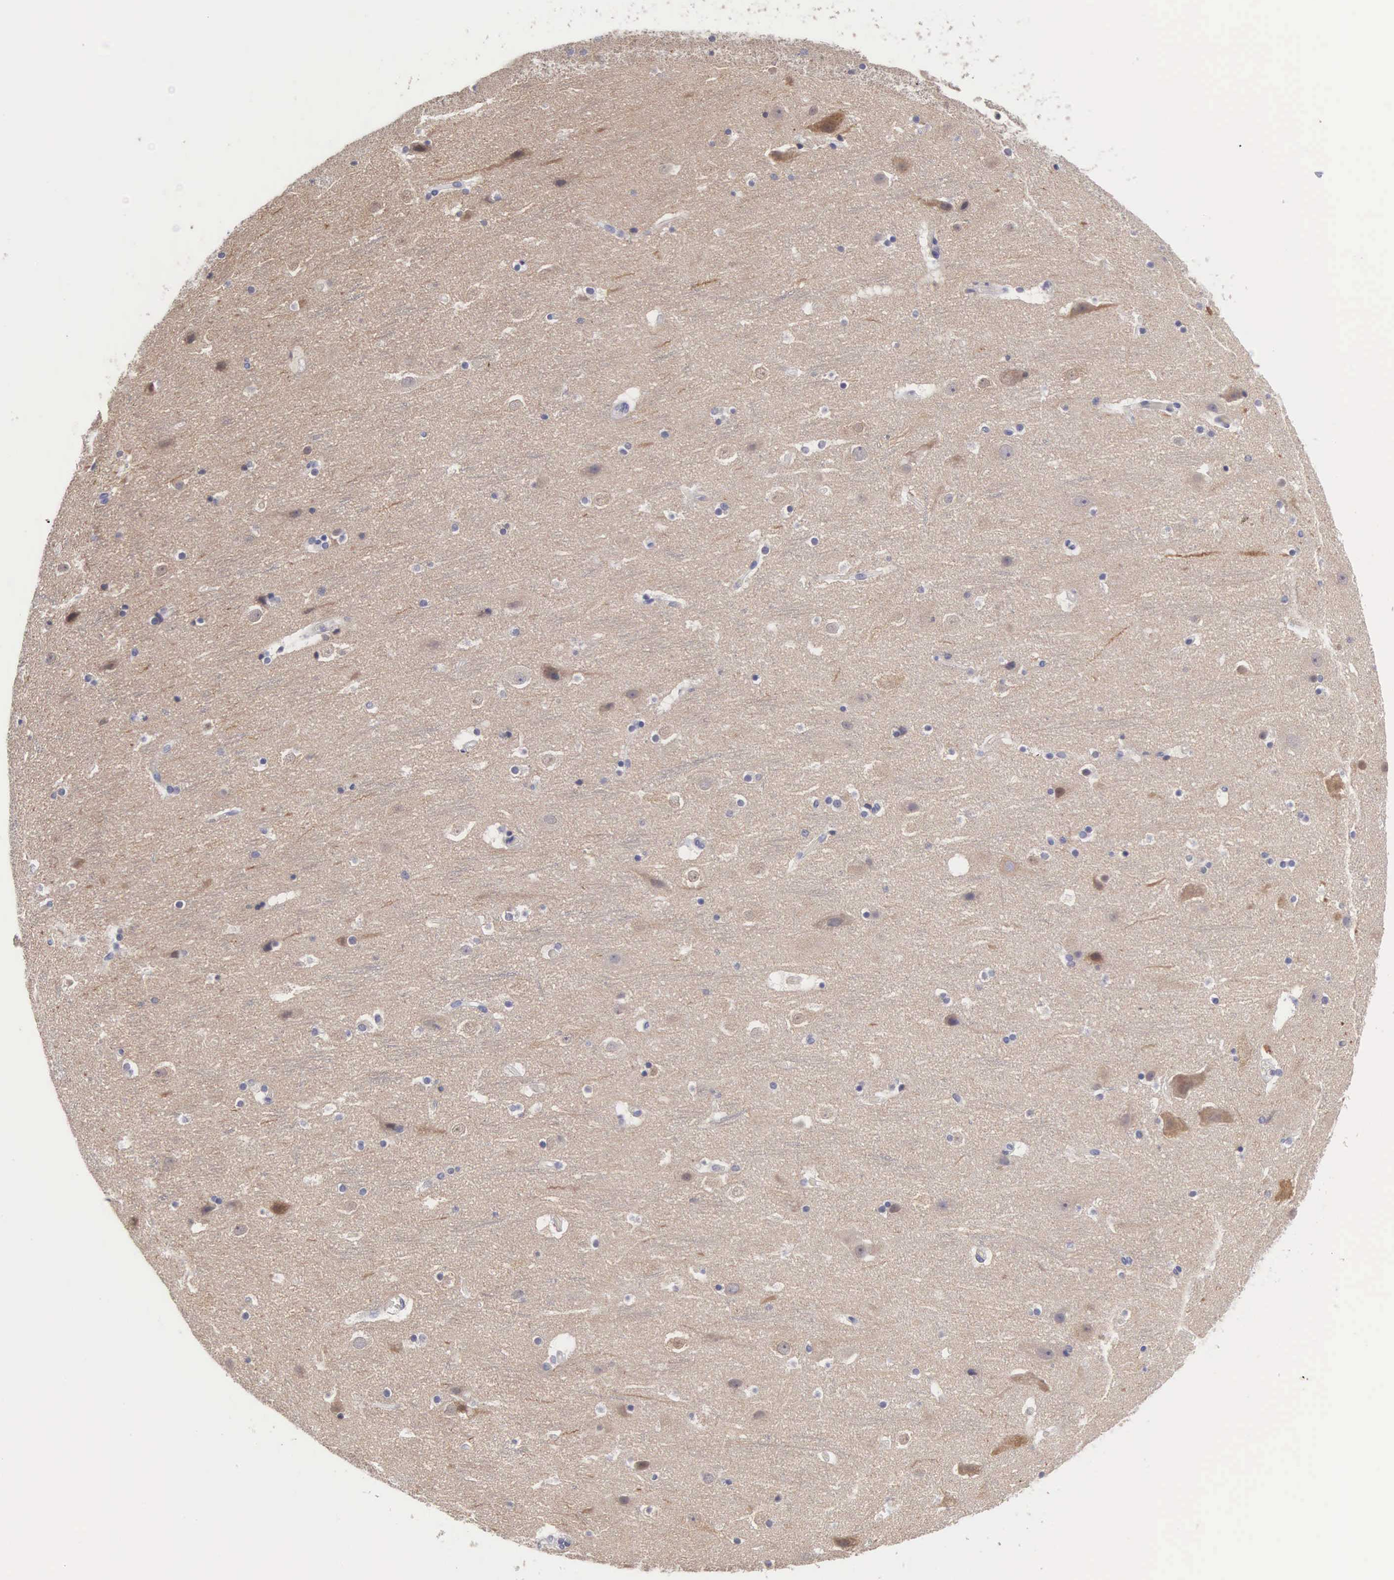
{"staining": {"intensity": "negative", "quantity": "none", "location": "none"}, "tissue": "cerebral cortex", "cell_type": "Endothelial cells", "image_type": "normal", "snomed": [{"axis": "morphology", "description": "Normal tissue, NOS"}, {"axis": "topography", "description": "Cerebral cortex"}], "caption": "Immunohistochemistry of benign human cerebral cortex displays no positivity in endothelial cells.", "gene": "SLITRK4", "patient": {"sex": "male", "age": 45}}